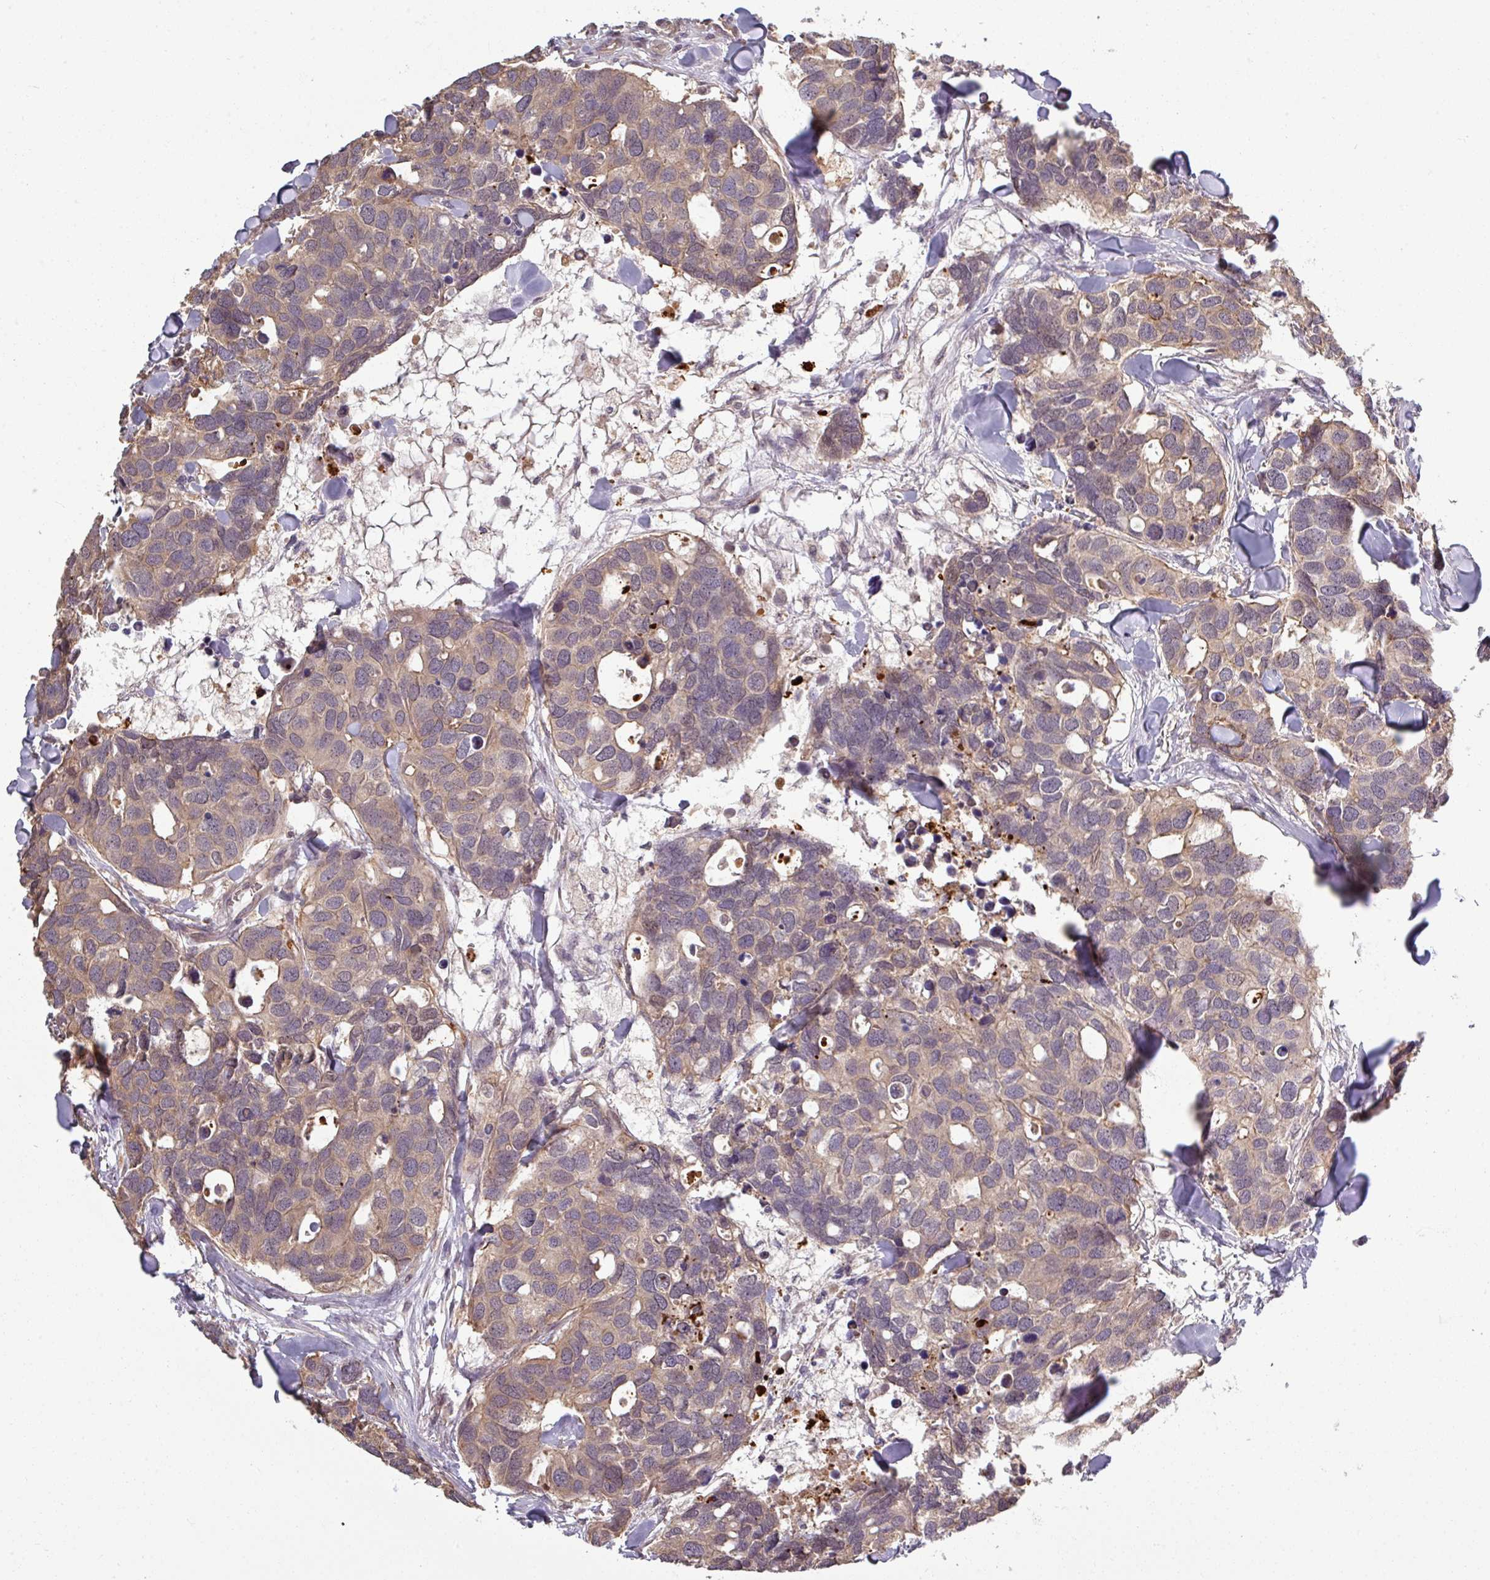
{"staining": {"intensity": "weak", "quantity": ">75%", "location": "cytoplasmic/membranous"}, "tissue": "breast cancer", "cell_type": "Tumor cells", "image_type": "cancer", "snomed": [{"axis": "morphology", "description": "Duct carcinoma"}, {"axis": "topography", "description": "Breast"}], "caption": "Approximately >75% of tumor cells in human breast cancer (invasive ductal carcinoma) demonstrate weak cytoplasmic/membranous protein positivity as visualized by brown immunohistochemical staining.", "gene": "TUSC3", "patient": {"sex": "female", "age": 83}}